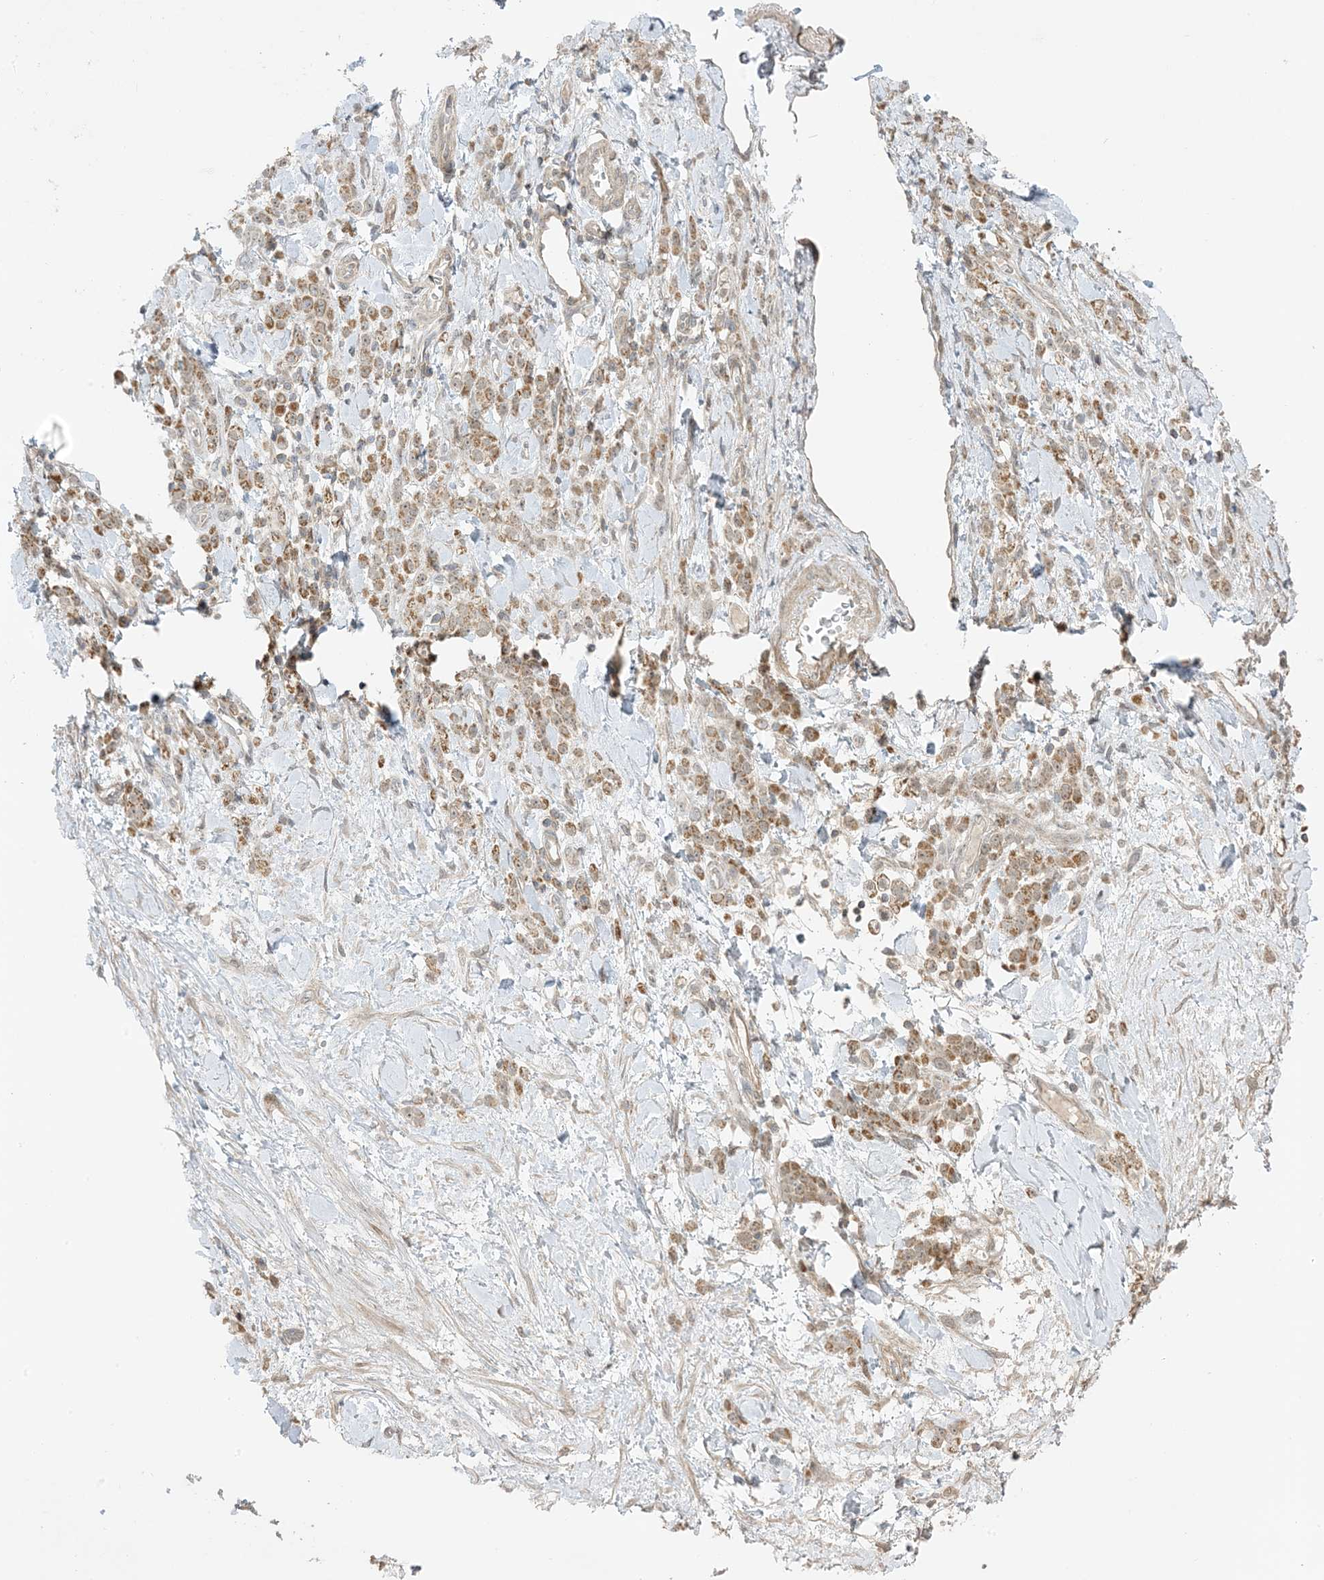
{"staining": {"intensity": "moderate", "quantity": ">75%", "location": "cytoplasmic/membranous"}, "tissue": "stomach cancer", "cell_type": "Tumor cells", "image_type": "cancer", "snomed": [{"axis": "morphology", "description": "Normal tissue, NOS"}, {"axis": "morphology", "description": "Adenocarcinoma, NOS"}, {"axis": "topography", "description": "Stomach"}], "caption": "Human adenocarcinoma (stomach) stained for a protein (brown) reveals moderate cytoplasmic/membranous positive expression in approximately >75% of tumor cells.", "gene": "PHLDB2", "patient": {"sex": "male", "age": 82}}